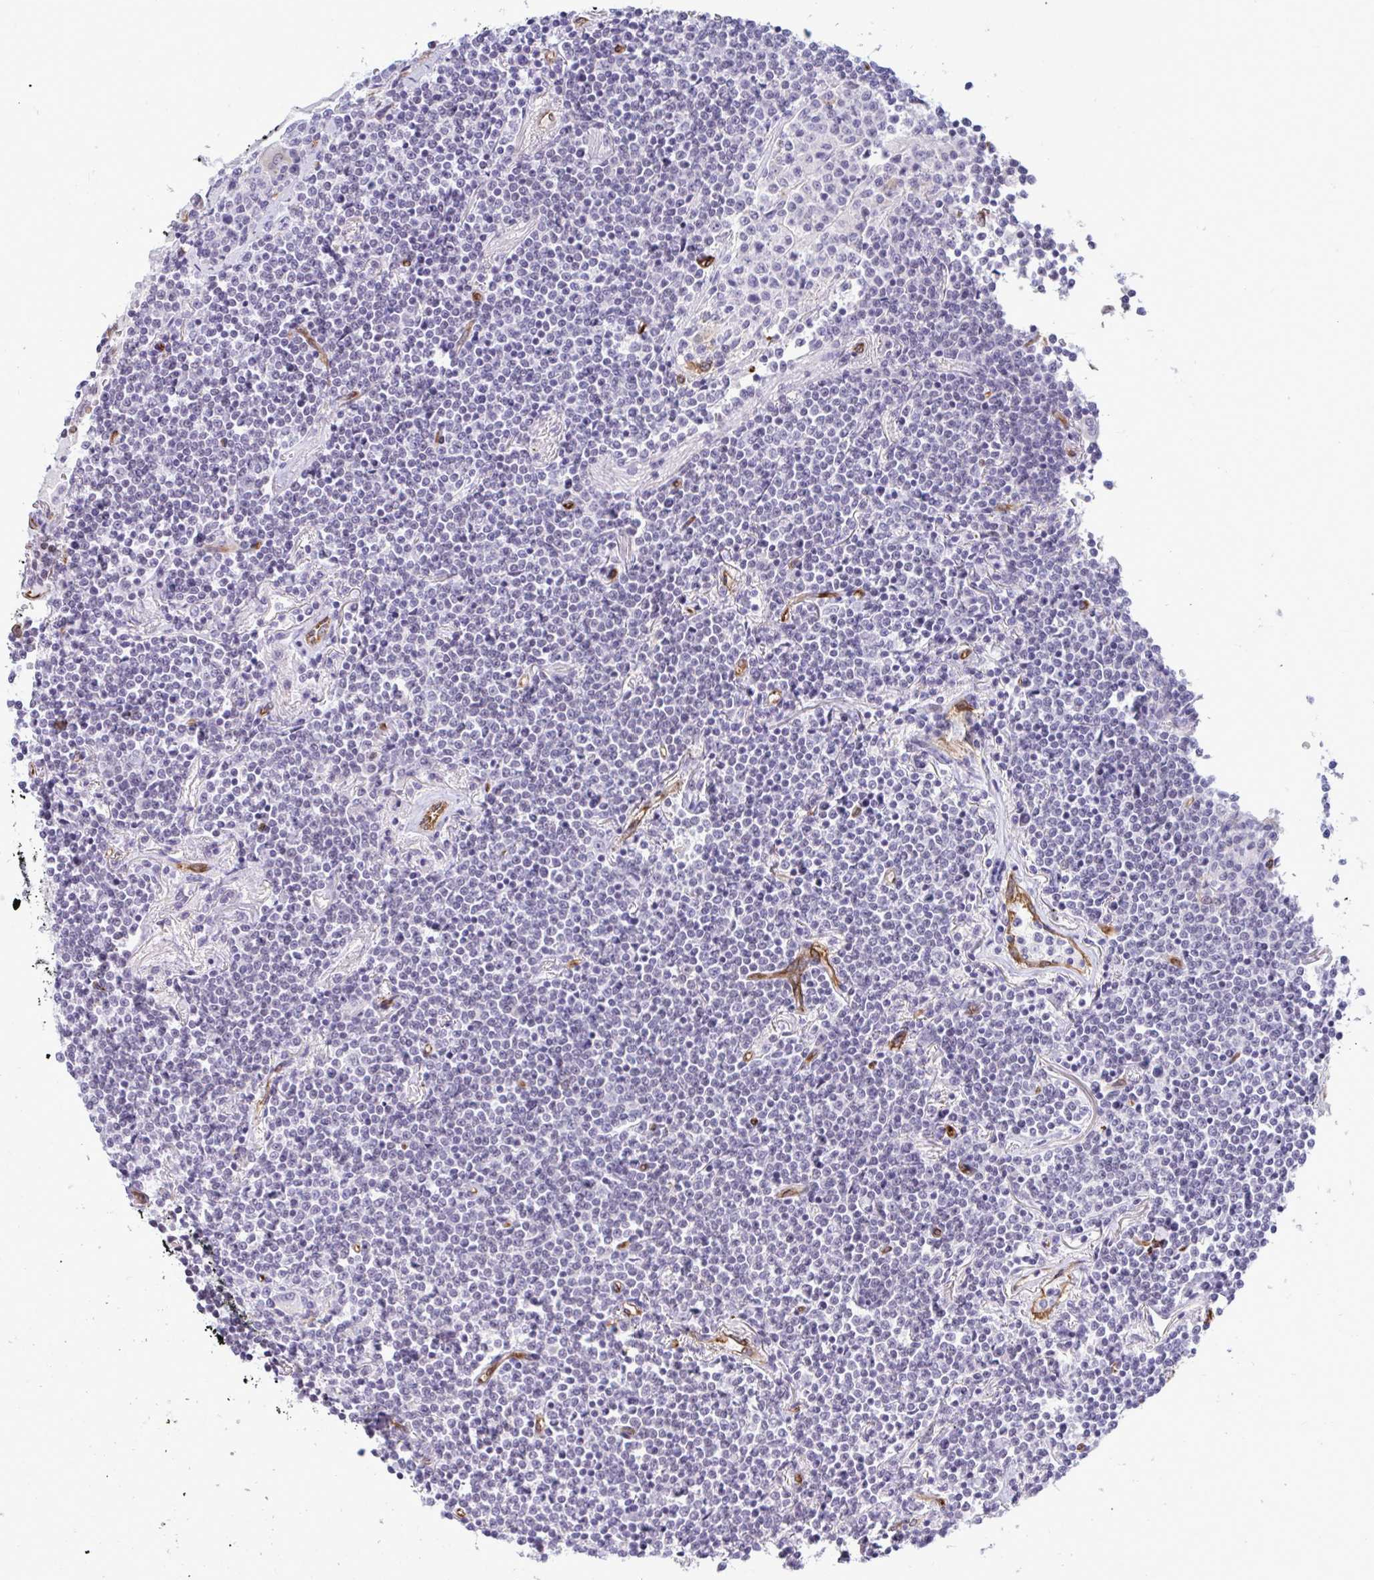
{"staining": {"intensity": "negative", "quantity": "none", "location": "none"}, "tissue": "lymphoma", "cell_type": "Tumor cells", "image_type": "cancer", "snomed": [{"axis": "morphology", "description": "Malignant lymphoma, non-Hodgkin's type, Low grade"}, {"axis": "topography", "description": "Lung"}], "caption": "A high-resolution micrograph shows immunohistochemistry staining of low-grade malignant lymphoma, non-Hodgkin's type, which exhibits no significant positivity in tumor cells. (DAB IHC, high magnification).", "gene": "EML1", "patient": {"sex": "female", "age": 71}}